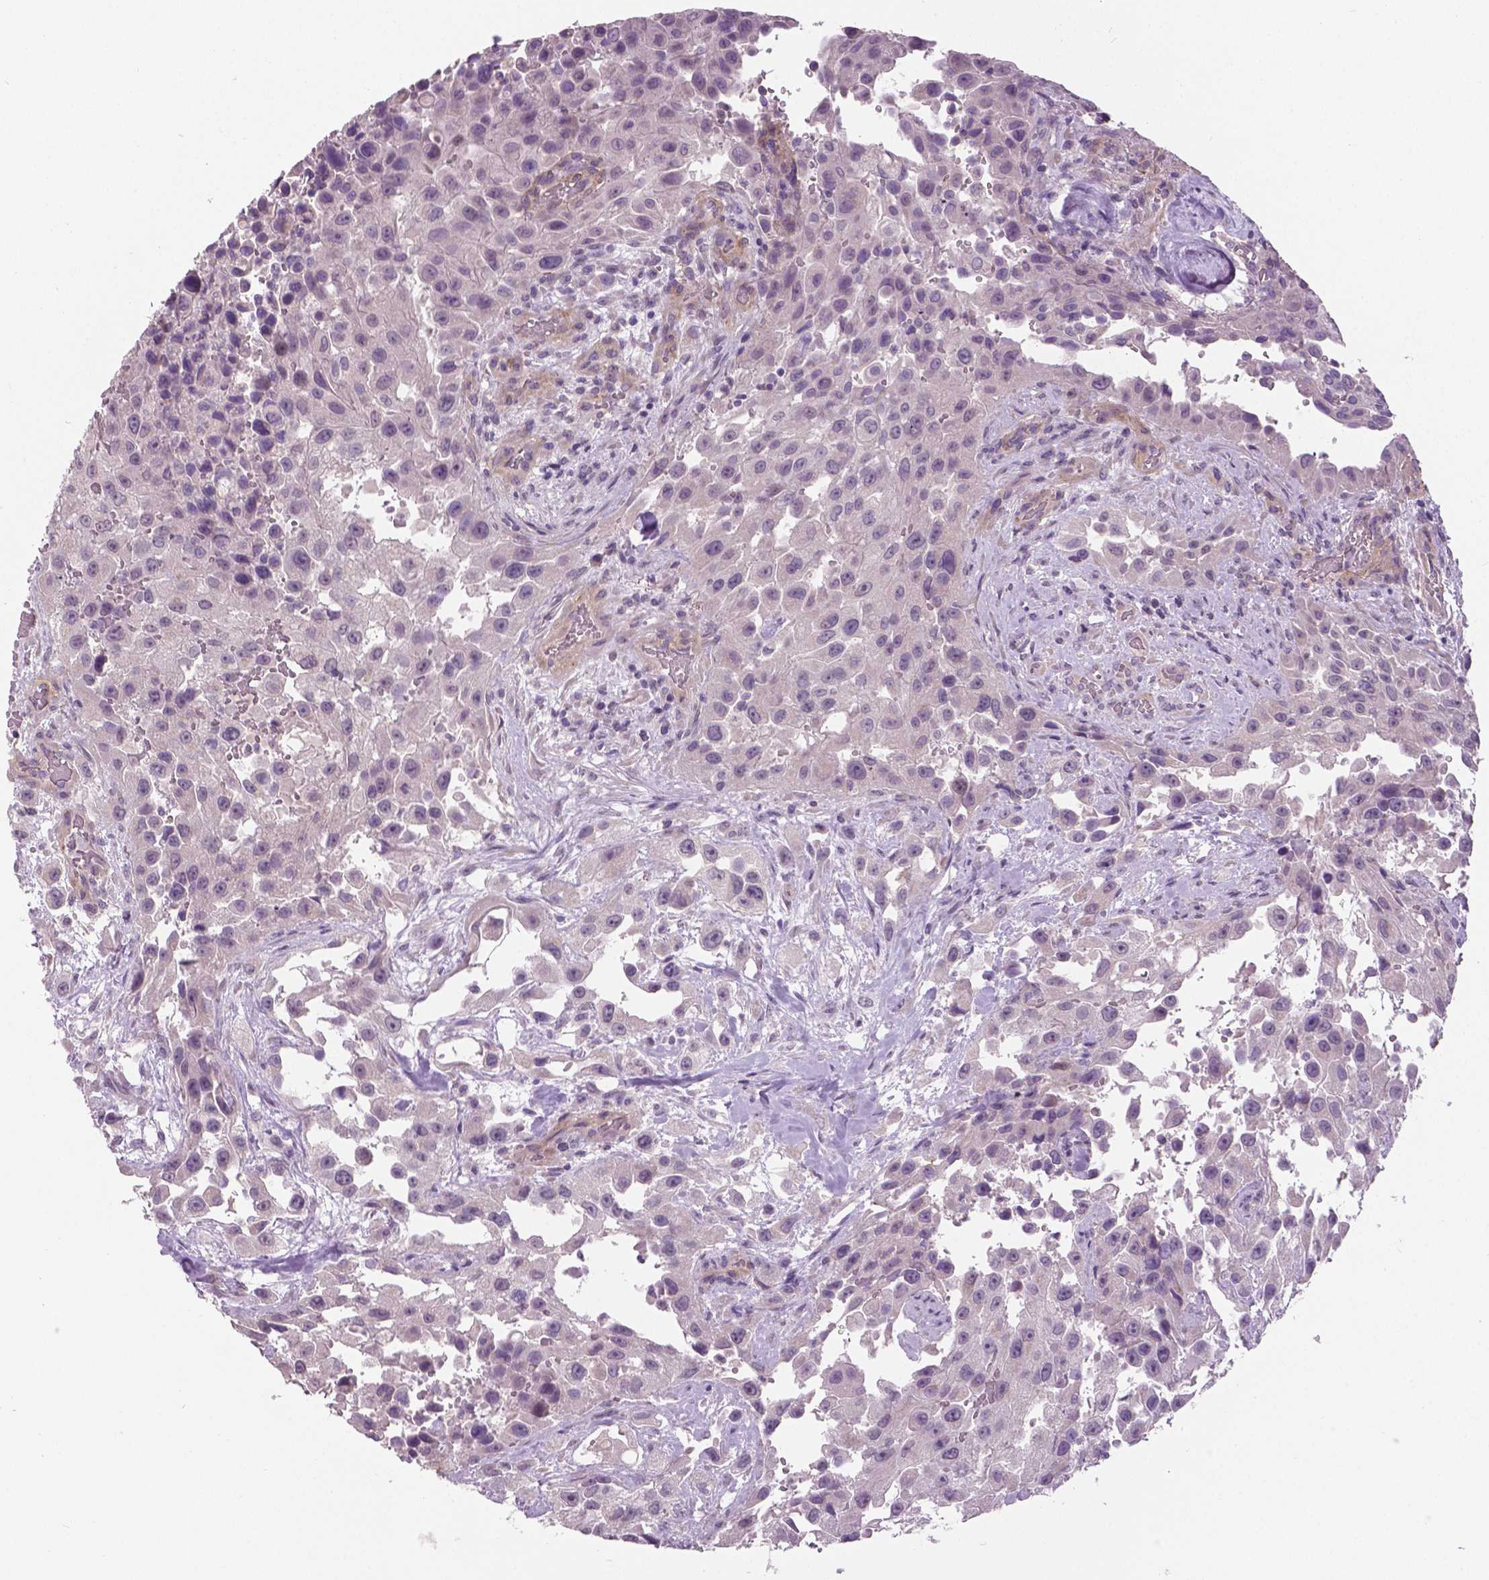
{"staining": {"intensity": "negative", "quantity": "none", "location": "none"}, "tissue": "urothelial cancer", "cell_type": "Tumor cells", "image_type": "cancer", "snomed": [{"axis": "morphology", "description": "Urothelial carcinoma, High grade"}, {"axis": "topography", "description": "Urinary bladder"}], "caption": "IHC photomicrograph of urothelial cancer stained for a protein (brown), which reveals no expression in tumor cells.", "gene": "FOXA1", "patient": {"sex": "male", "age": 79}}